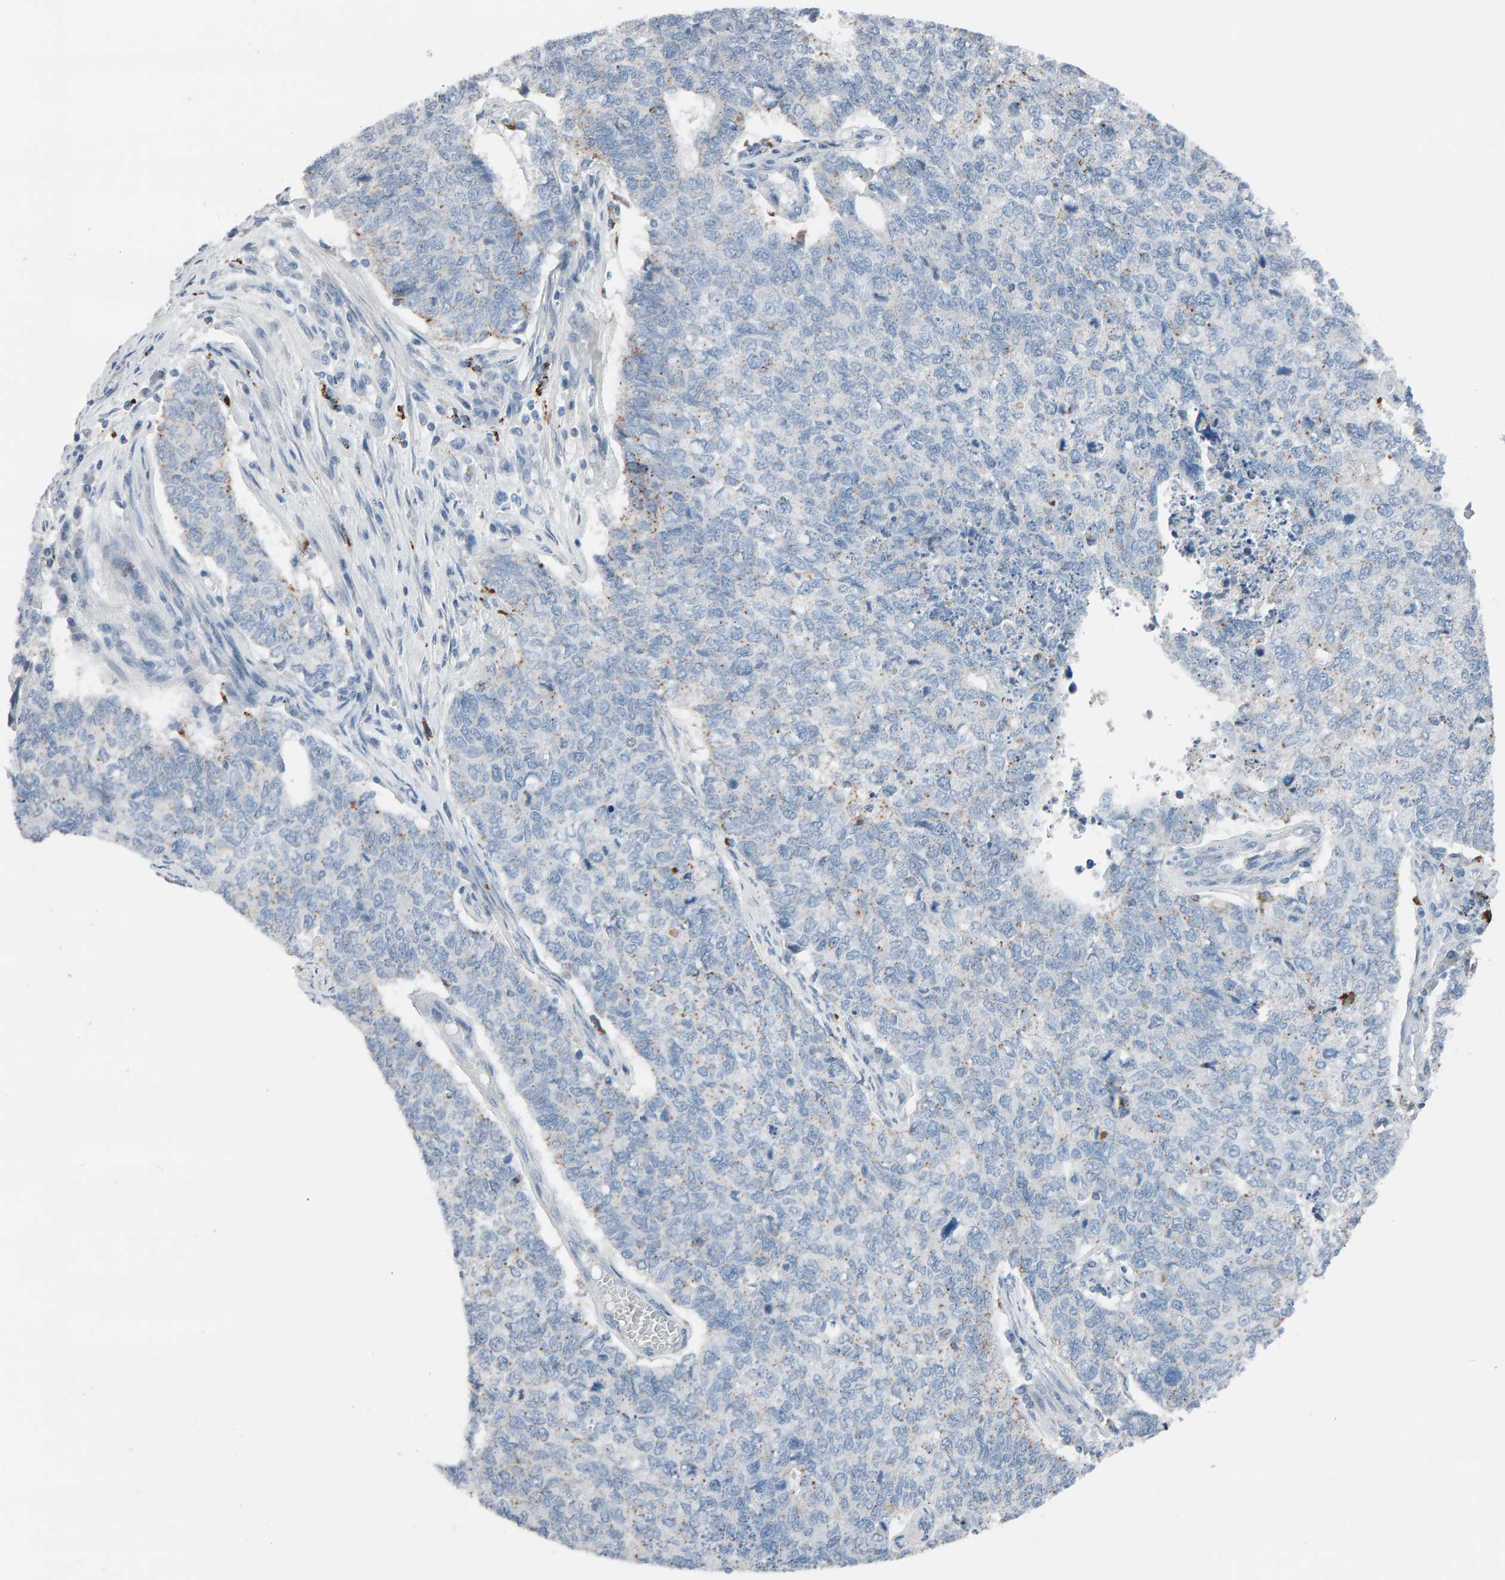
{"staining": {"intensity": "negative", "quantity": "none", "location": "none"}, "tissue": "cervical cancer", "cell_type": "Tumor cells", "image_type": "cancer", "snomed": [{"axis": "morphology", "description": "Squamous cell carcinoma, NOS"}, {"axis": "topography", "description": "Cervix"}], "caption": "DAB immunohistochemical staining of human cervical cancer exhibits no significant staining in tumor cells.", "gene": "IPPK", "patient": {"sex": "female", "age": 63}}